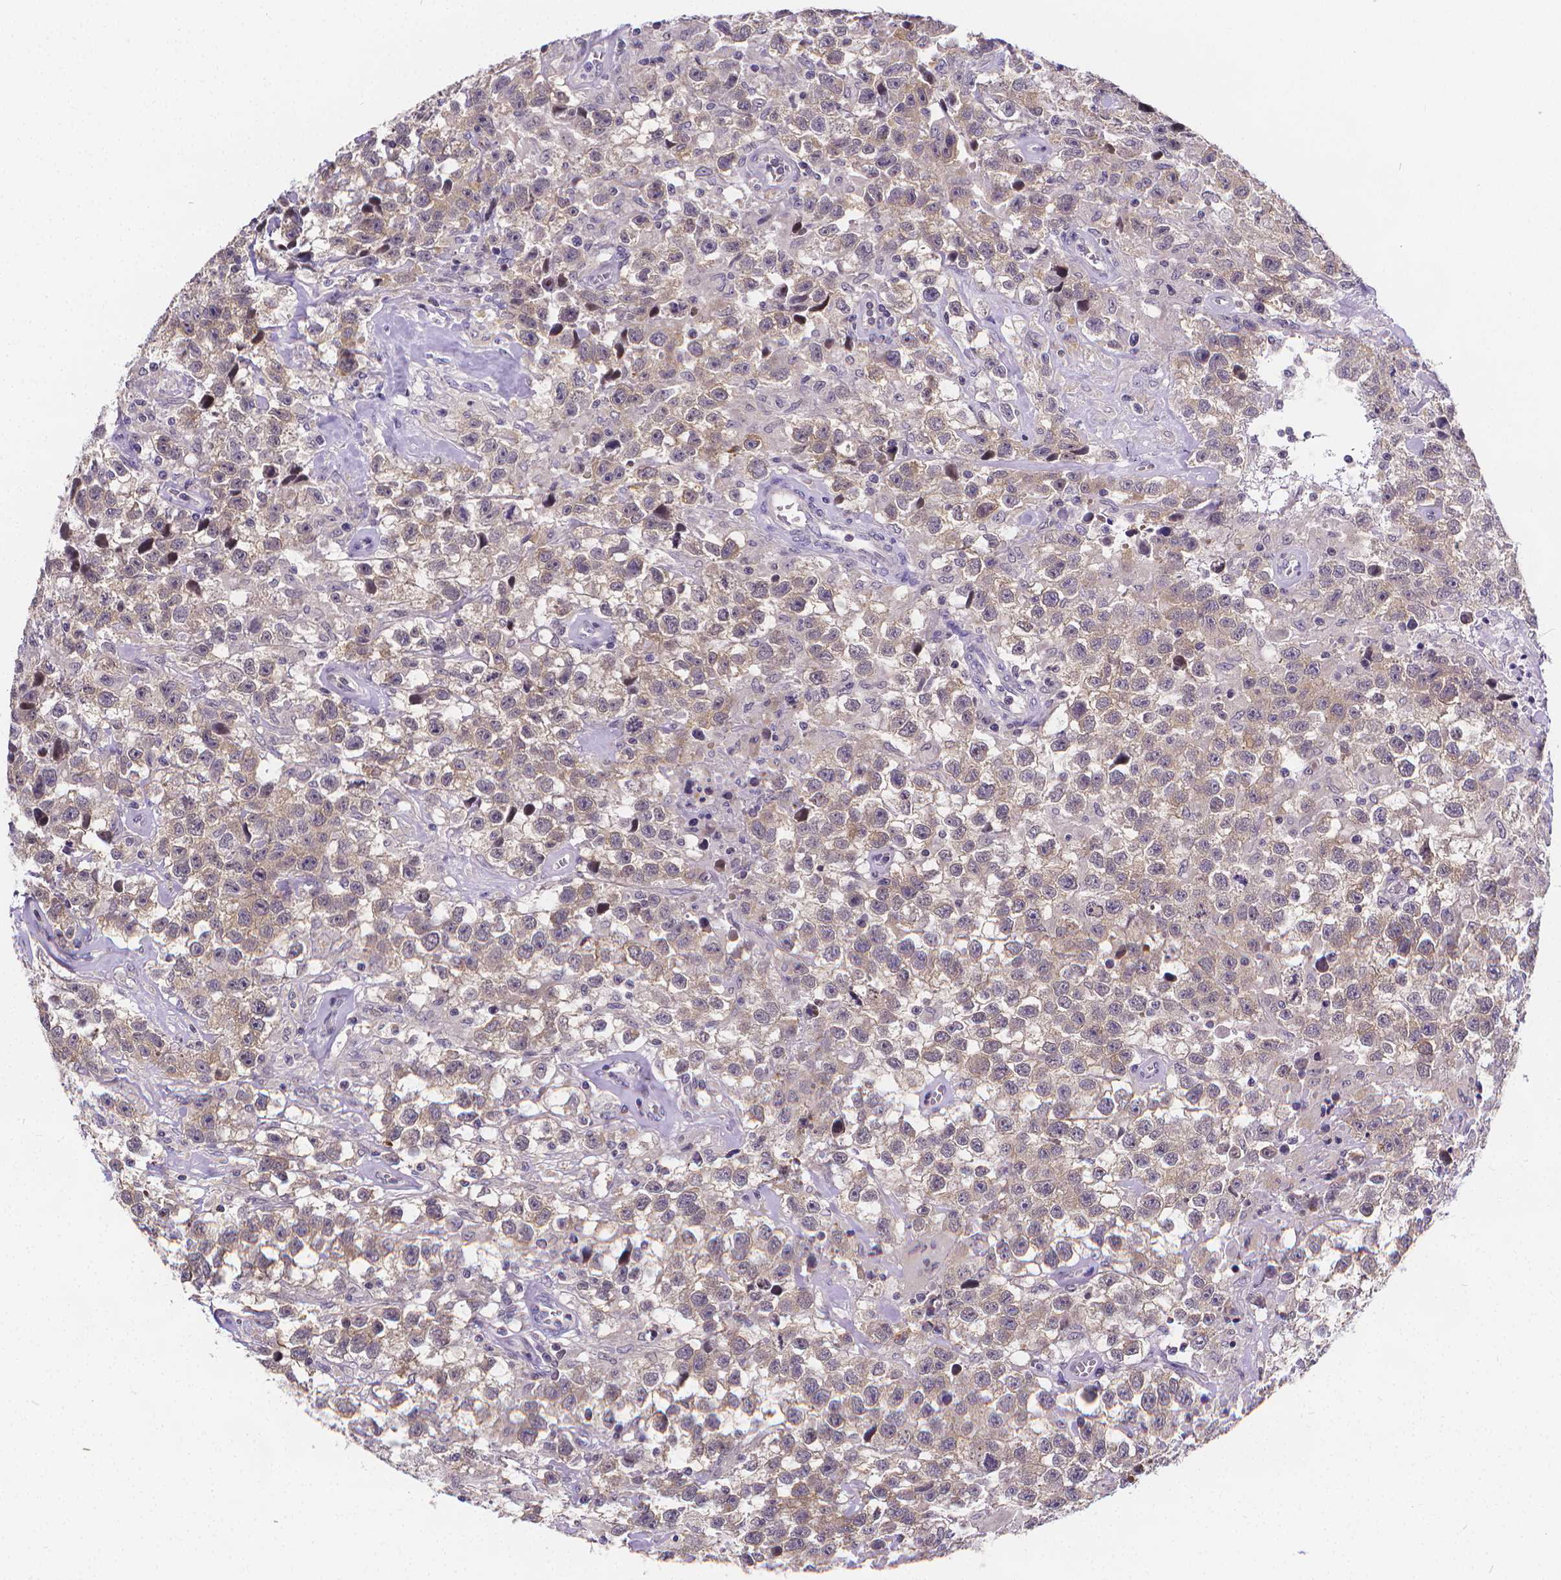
{"staining": {"intensity": "negative", "quantity": "none", "location": "none"}, "tissue": "testis cancer", "cell_type": "Tumor cells", "image_type": "cancer", "snomed": [{"axis": "morphology", "description": "Seminoma, NOS"}, {"axis": "topography", "description": "Testis"}], "caption": "Testis cancer (seminoma) was stained to show a protein in brown. There is no significant positivity in tumor cells. Brightfield microscopy of IHC stained with DAB (3,3'-diaminobenzidine) (brown) and hematoxylin (blue), captured at high magnification.", "gene": "GLRB", "patient": {"sex": "male", "age": 43}}